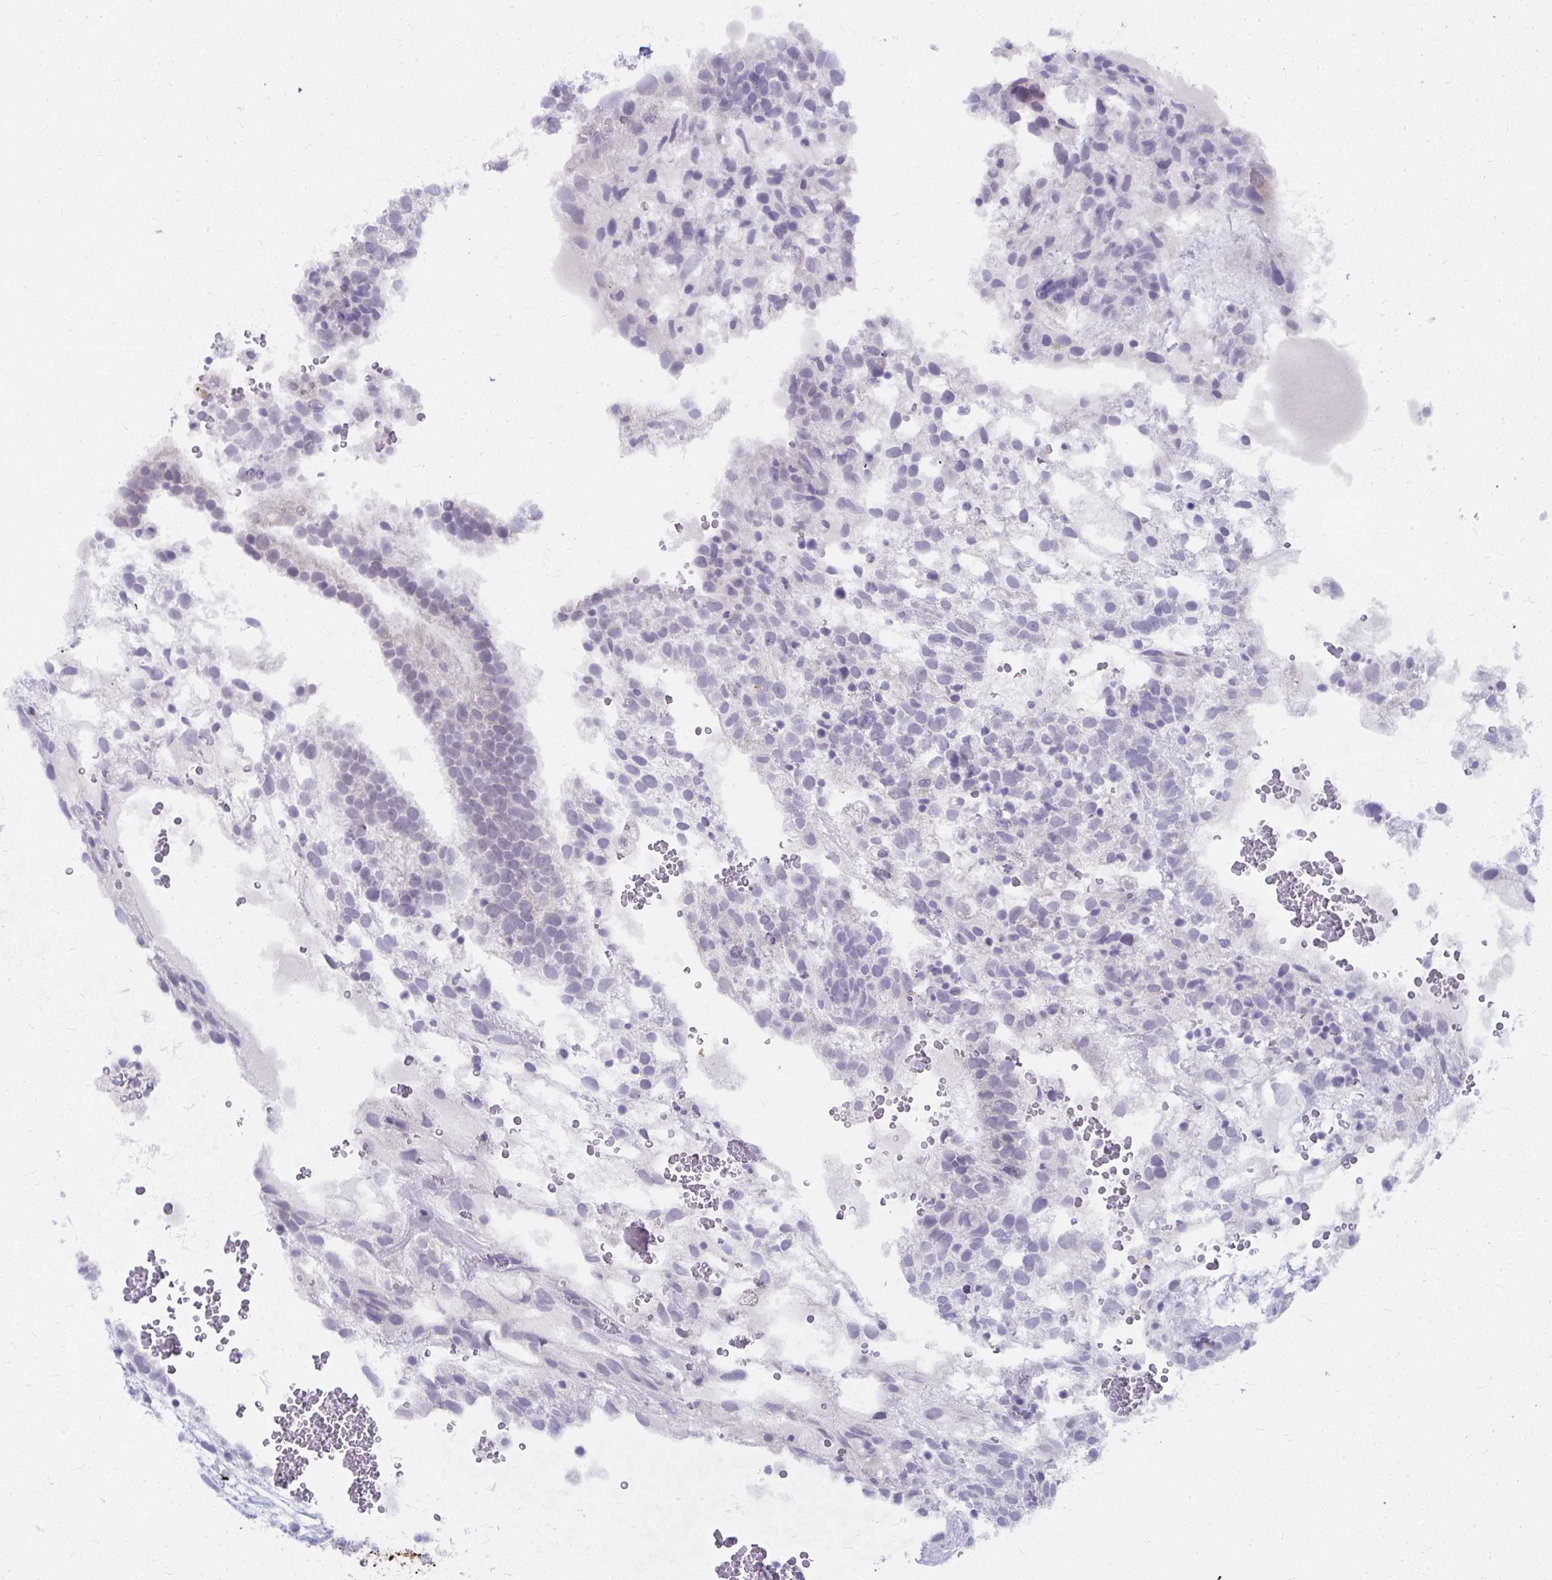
{"staining": {"intensity": "negative", "quantity": "none", "location": "none"}, "tissue": "testis cancer", "cell_type": "Tumor cells", "image_type": "cancer", "snomed": [{"axis": "morphology", "description": "Normal tissue, NOS"}, {"axis": "morphology", "description": "Carcinoma, Embryonal, NOS"}, {"axis": "topography", "description": "Testis"}], "caption": "Image shows no significant protein staining in tumor cells of testis cancer (embryonal carcinoma).", "gene": "UGT3A2", "patient": {"sex": "male", "age": 32}}